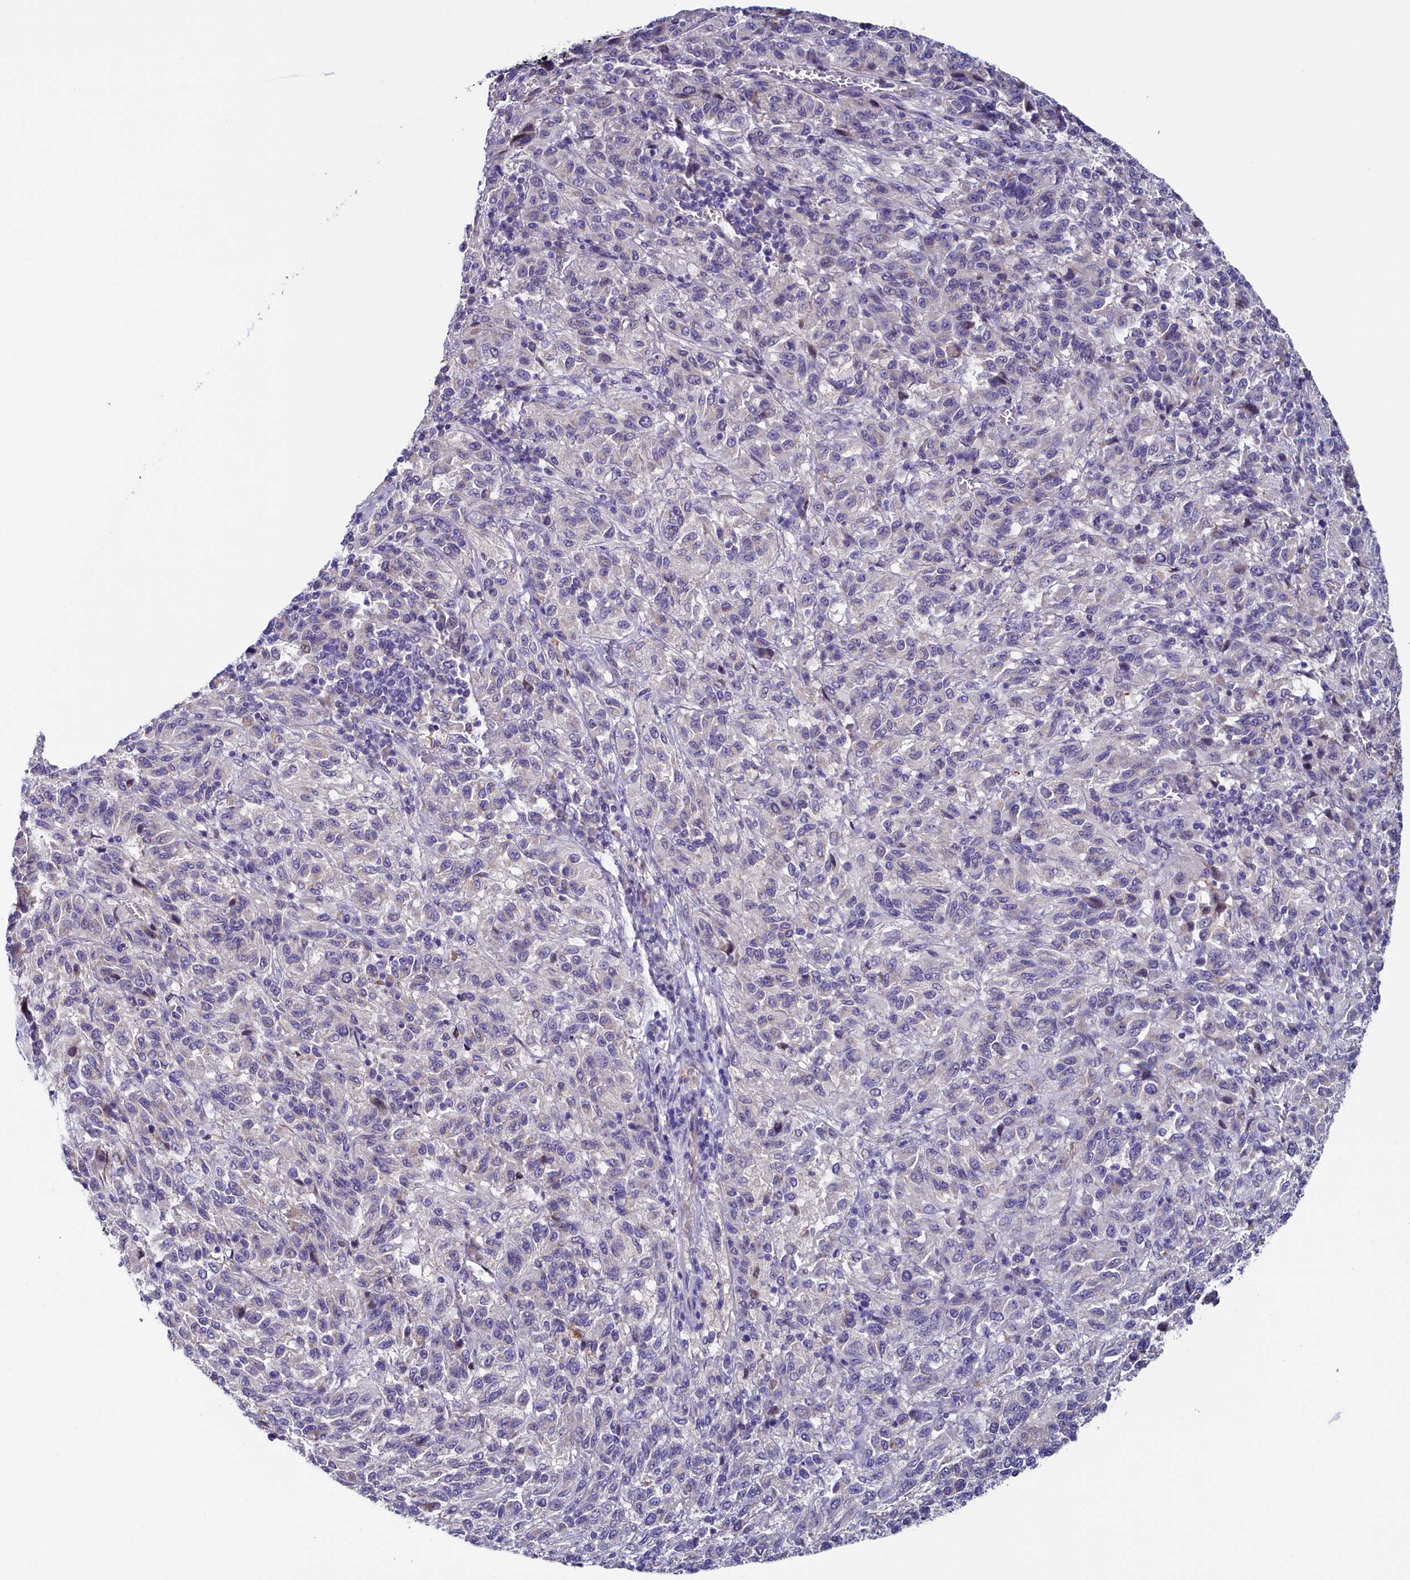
{"staining": {"intensity": "negative", "quantity": "none", "location": "none"}, "tissue": "melanoma", "cell_type": "Tumor cells", "image_type": "cancer", "snomed": [{"axis": "morphology", "description": "Malignant melanoma, Metastatic site"}, {"axis": "topography", "description": "Lung"}], "caption": "The histopathology image shows no significant expression in tumor cells of malignant melanoma (metastatic site). (DAB IHC with hematoxylin counter stain).", "gene": "FLYWCH2", "patient": {"sex": "male", "age": 64}}